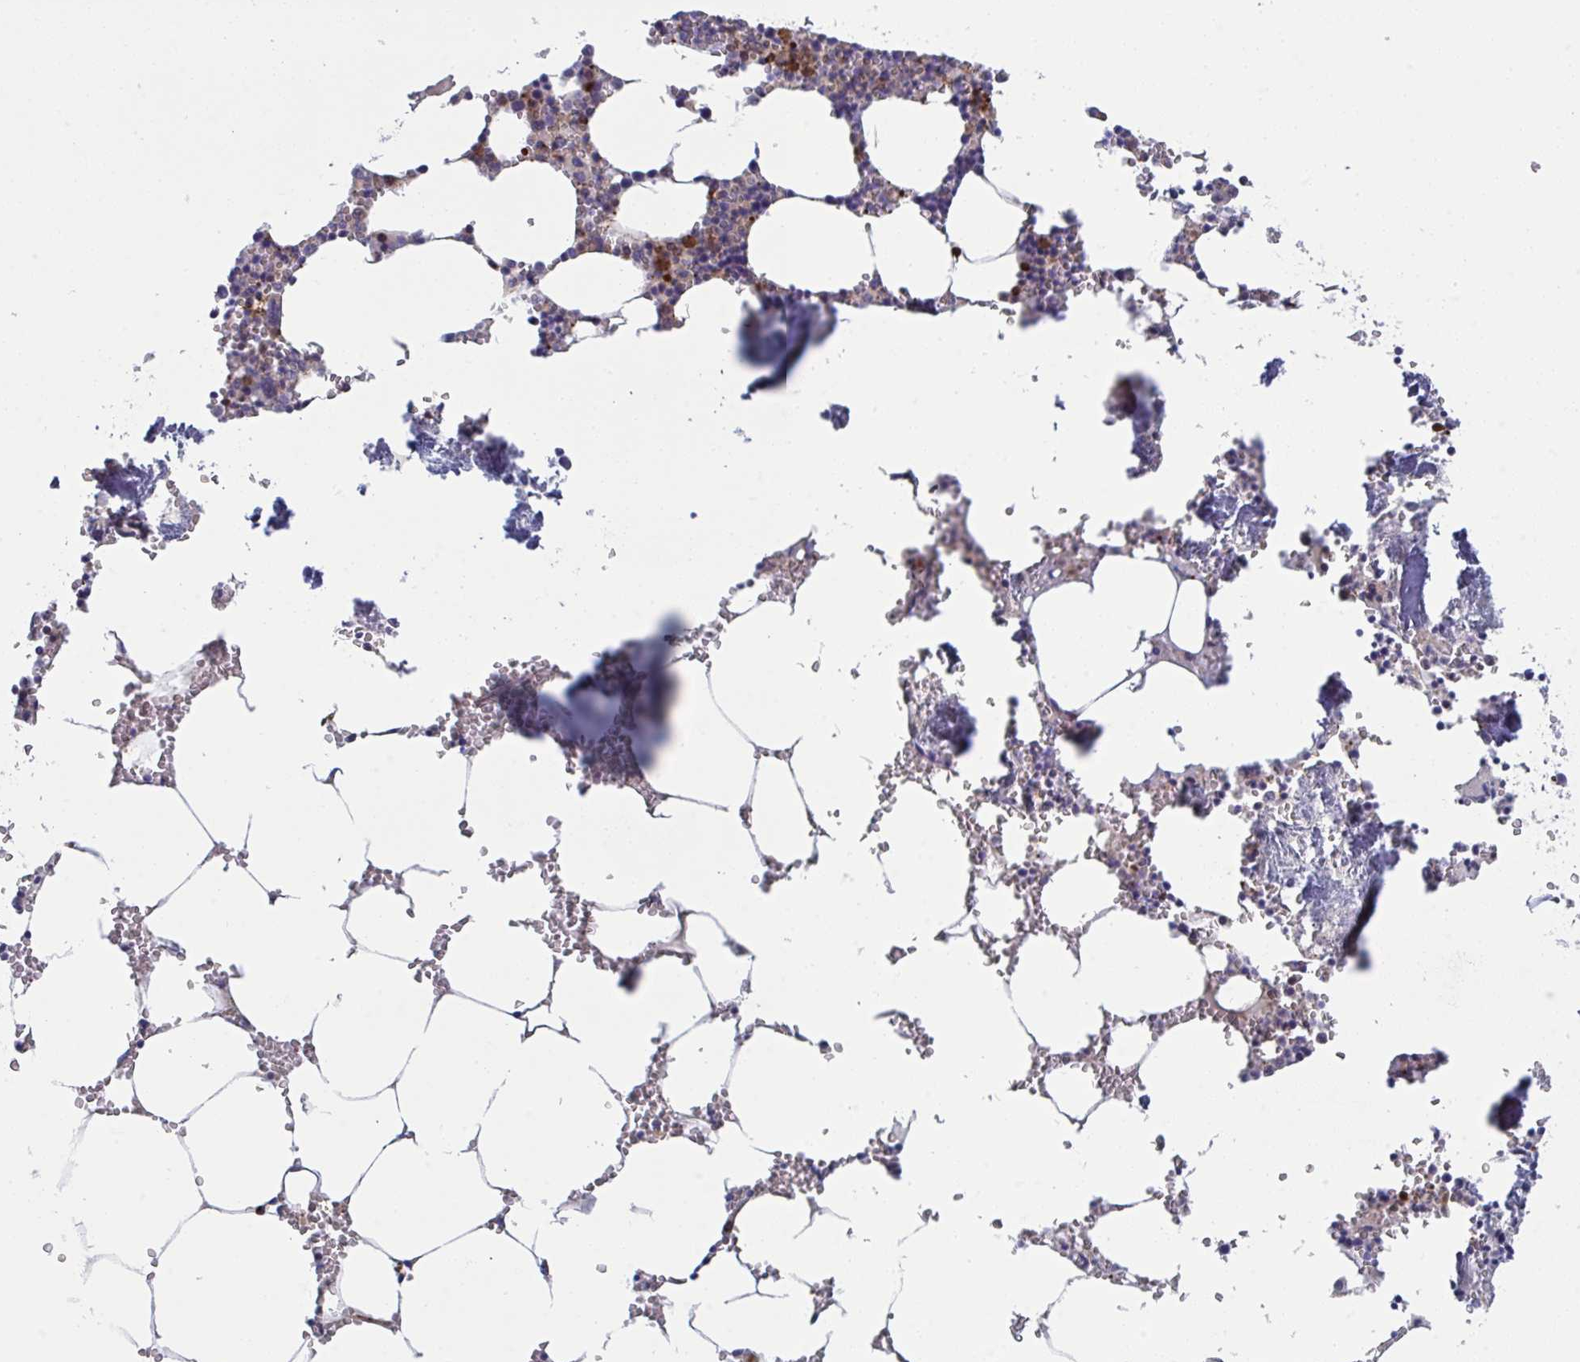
{"staining": {"intensity": "moderate", "quantity": "<25%", "location": "cytoplasmic/membranous"}, "tissue": "bone marrow", "cell_type": "Hematopoietic cells", "image_type": "normal", "snomed": [{"axis": "morphology", "description": "Normal tissue, NOS"}, {"axis": "topography", "description": "Bone marrow"}], "caption": "IHC image of benign bone marrow: bone marrow stained using immunohistochemistry reveals low levels of moderate protein expression localized specifically in the cytoplasmic/membranous of hematopoietic cells, appearing as a cytoplasmic/membranous brown color.", "gene": "AOC2", "patient": {"sex": "male", "age": 54}}